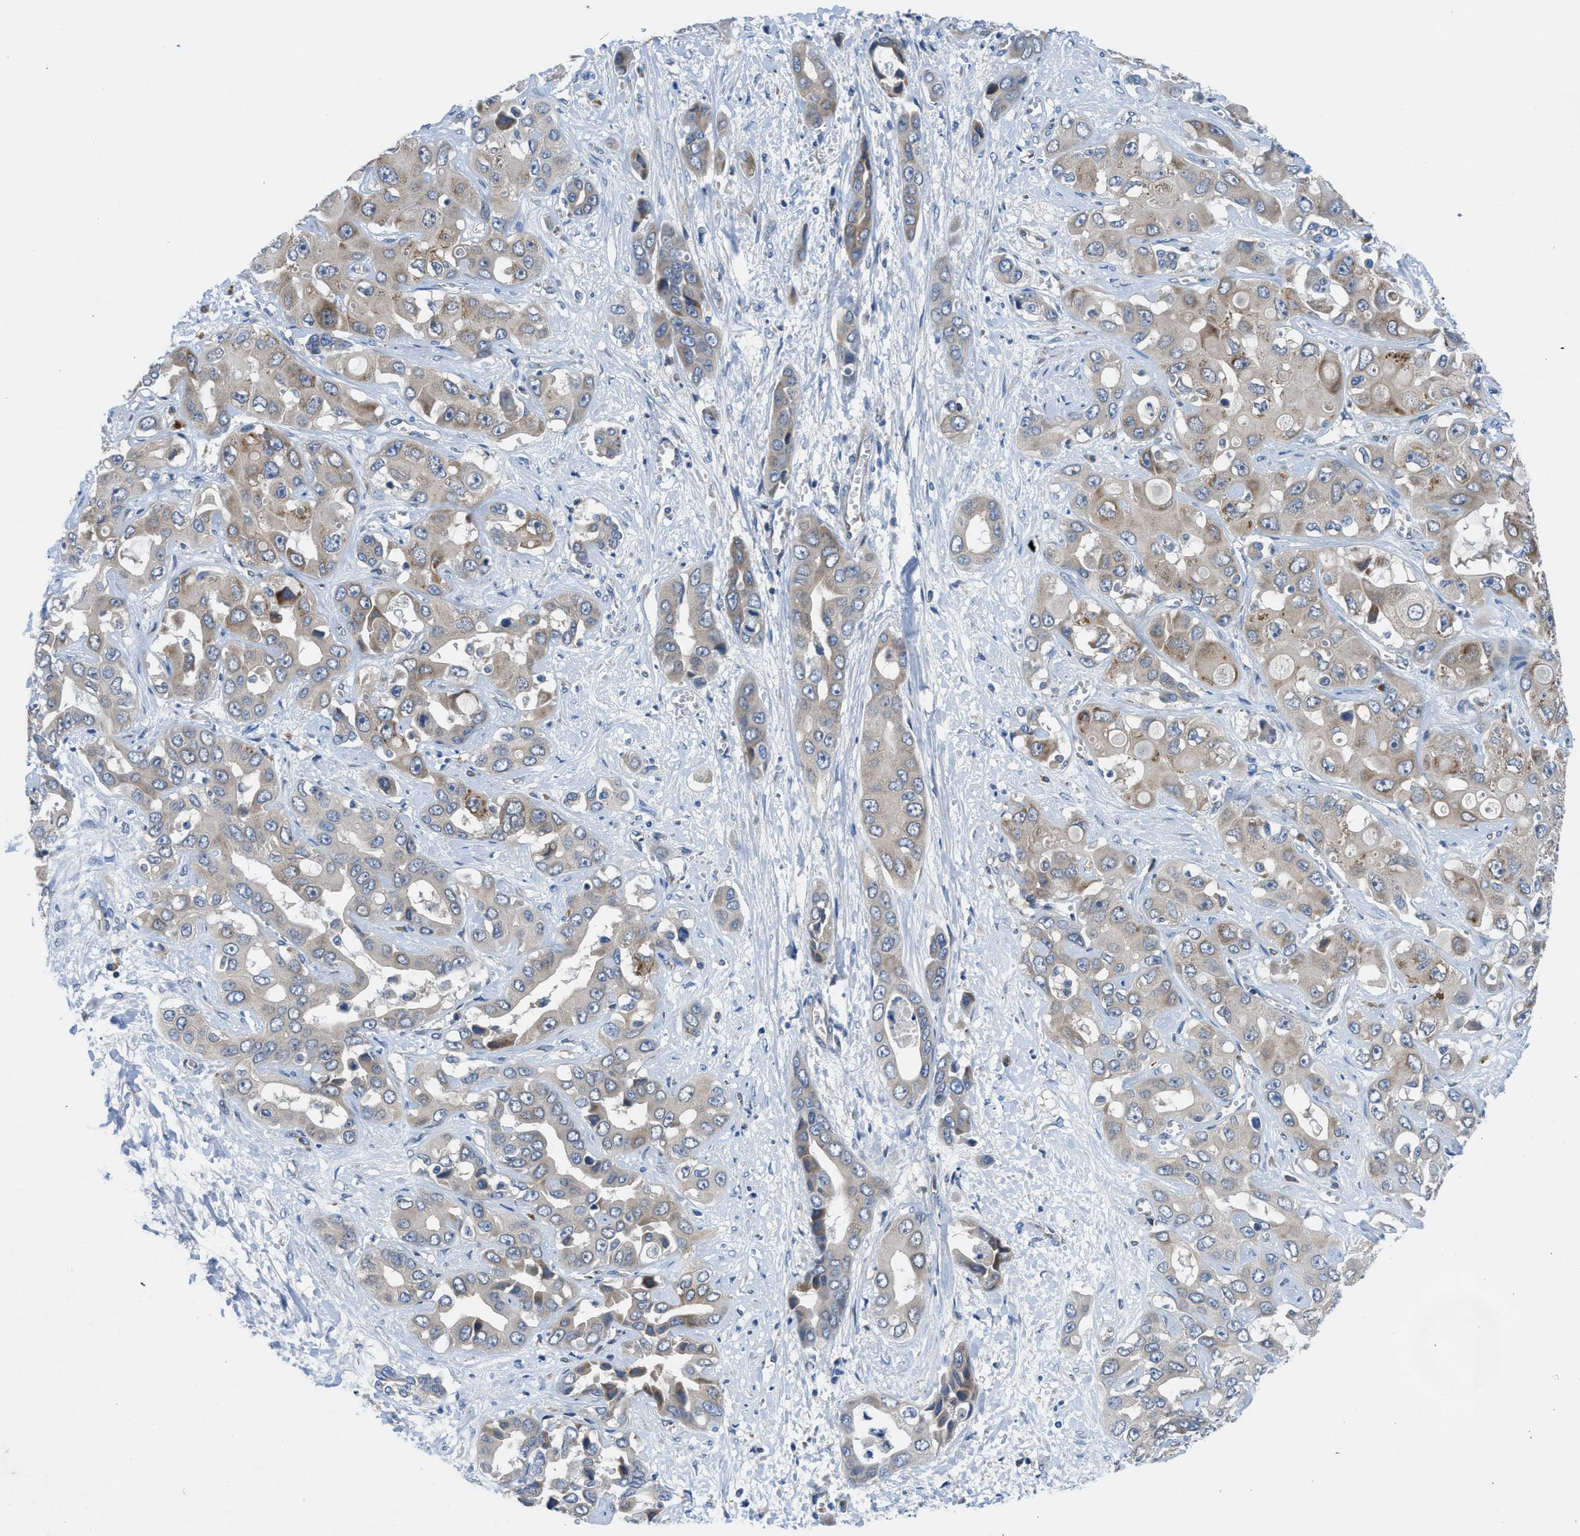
{"staining": {"intensity": "moderate", "quantity": "<25%", "location": "cytoplasmic/membranous"}, "tissue": "liver cancer", "cell_type": "Tumor cells", "image_type": "cancer", "snomed": [{"axis": "morphology", "description": "Cholangiocarcinoma"}, {"axis": "topography", "description": "Liver"}], "caption": "Immunohistochemical staining of human liver cholangiocarcinoma displays moderate cytoplasmic/membranous protein staining in approximately <25% of tumor cells. (DAB IHC with brightfield microscopy, high magnification).", "gene": "PGR", "patient": {"sex": "female", "age": 52}}